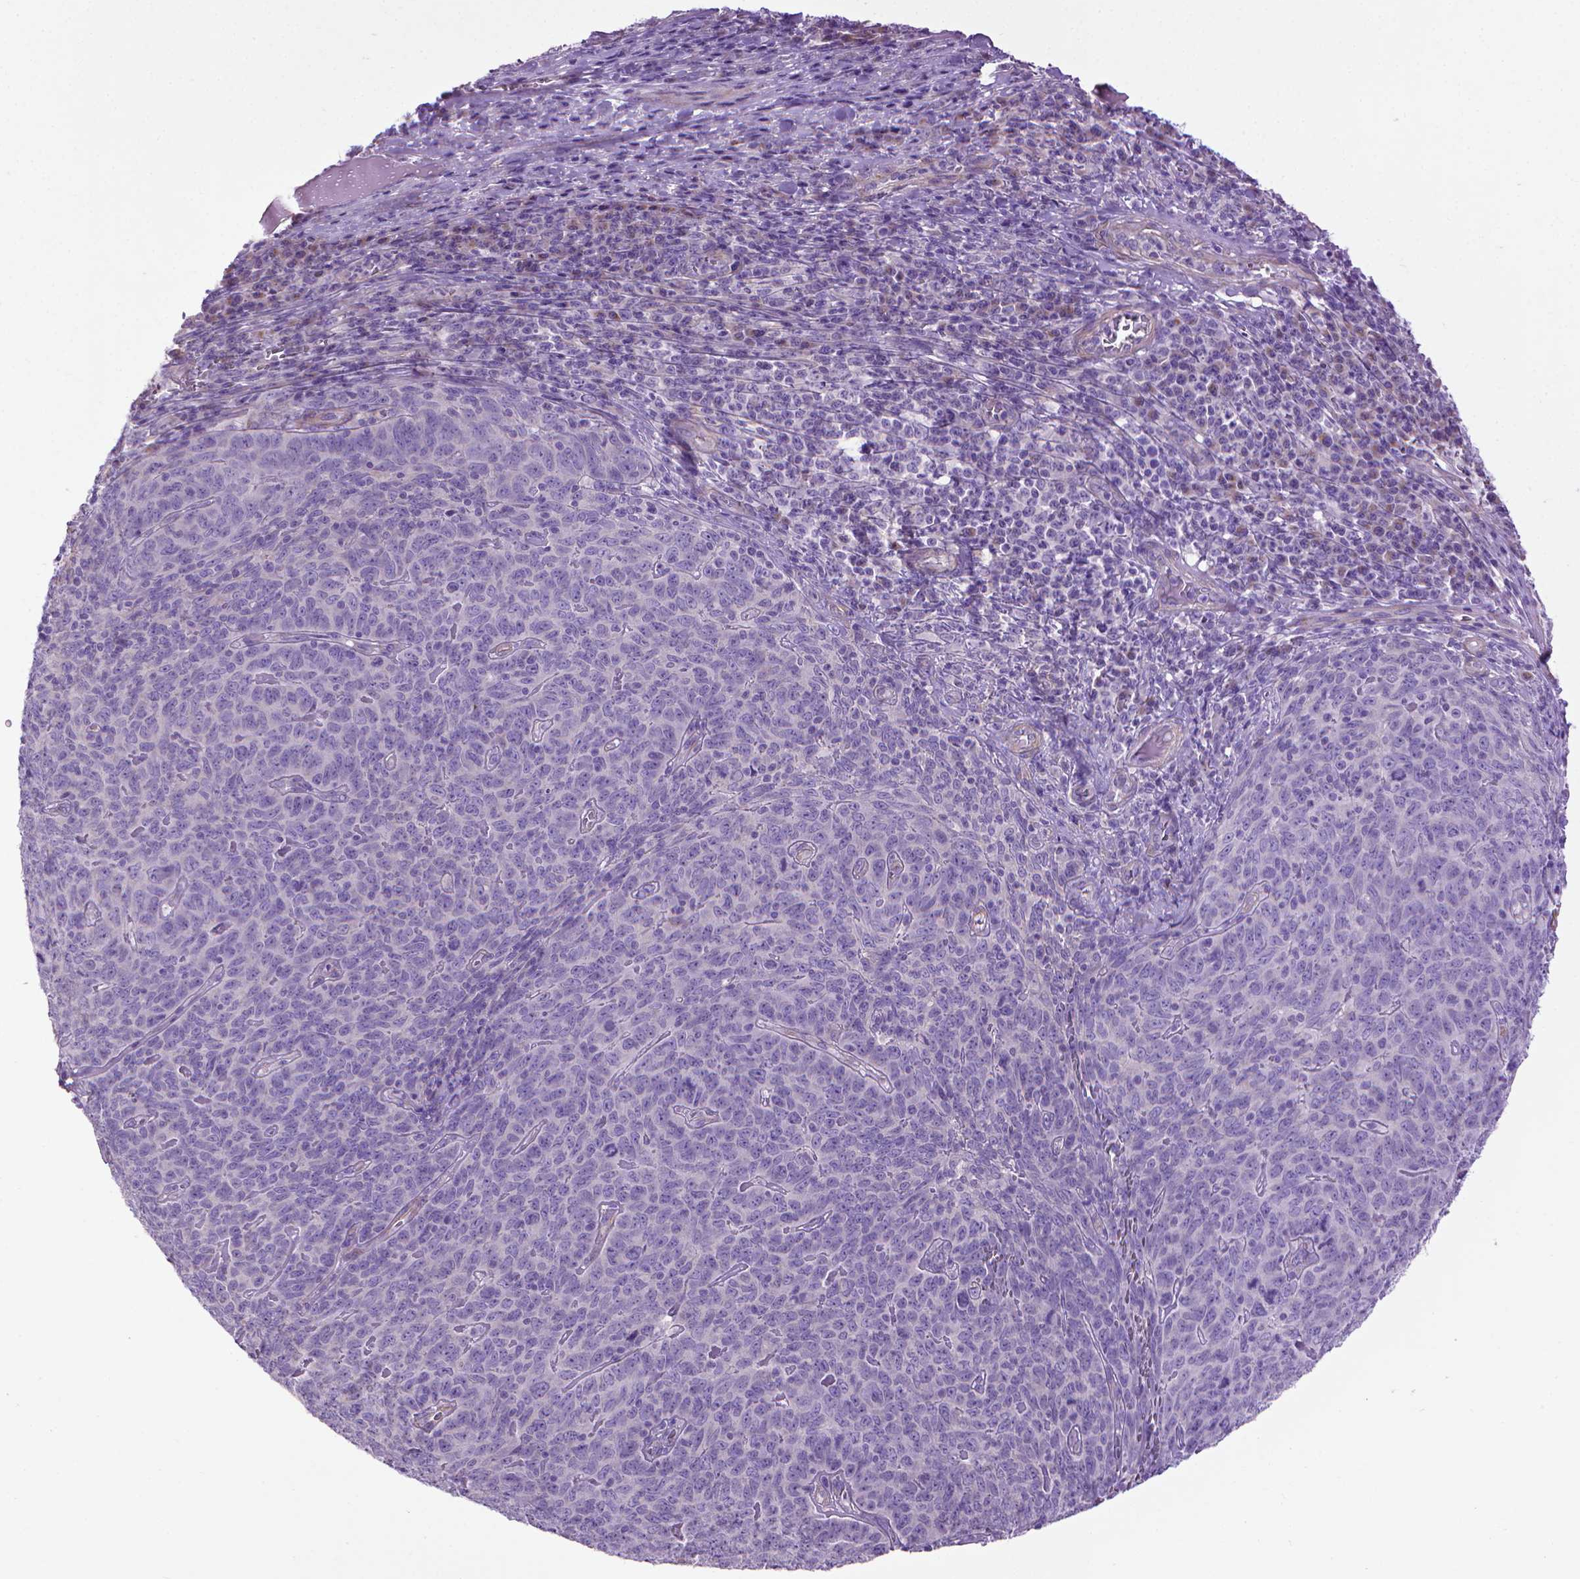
{"staining": {"intensity": "negative", "quantity": "none", "location": "none"}, "tissue": "skin cancer", "cell_type": "Tumor cells", "image_type": "cancer", "snomed": [{"axis": "morphology", "description": "Squamous cell carcinoma, NOS"}, {"axis": "topography", "description": "Skin"}, {"axis": "topography", "description": "Anal"}], "caption": "Skin cancer stained for a protein using immunohistochemistry shows no staining tumor cells.", "gene": "AQP10", "patient": {"sex": "female", "age": 51}}